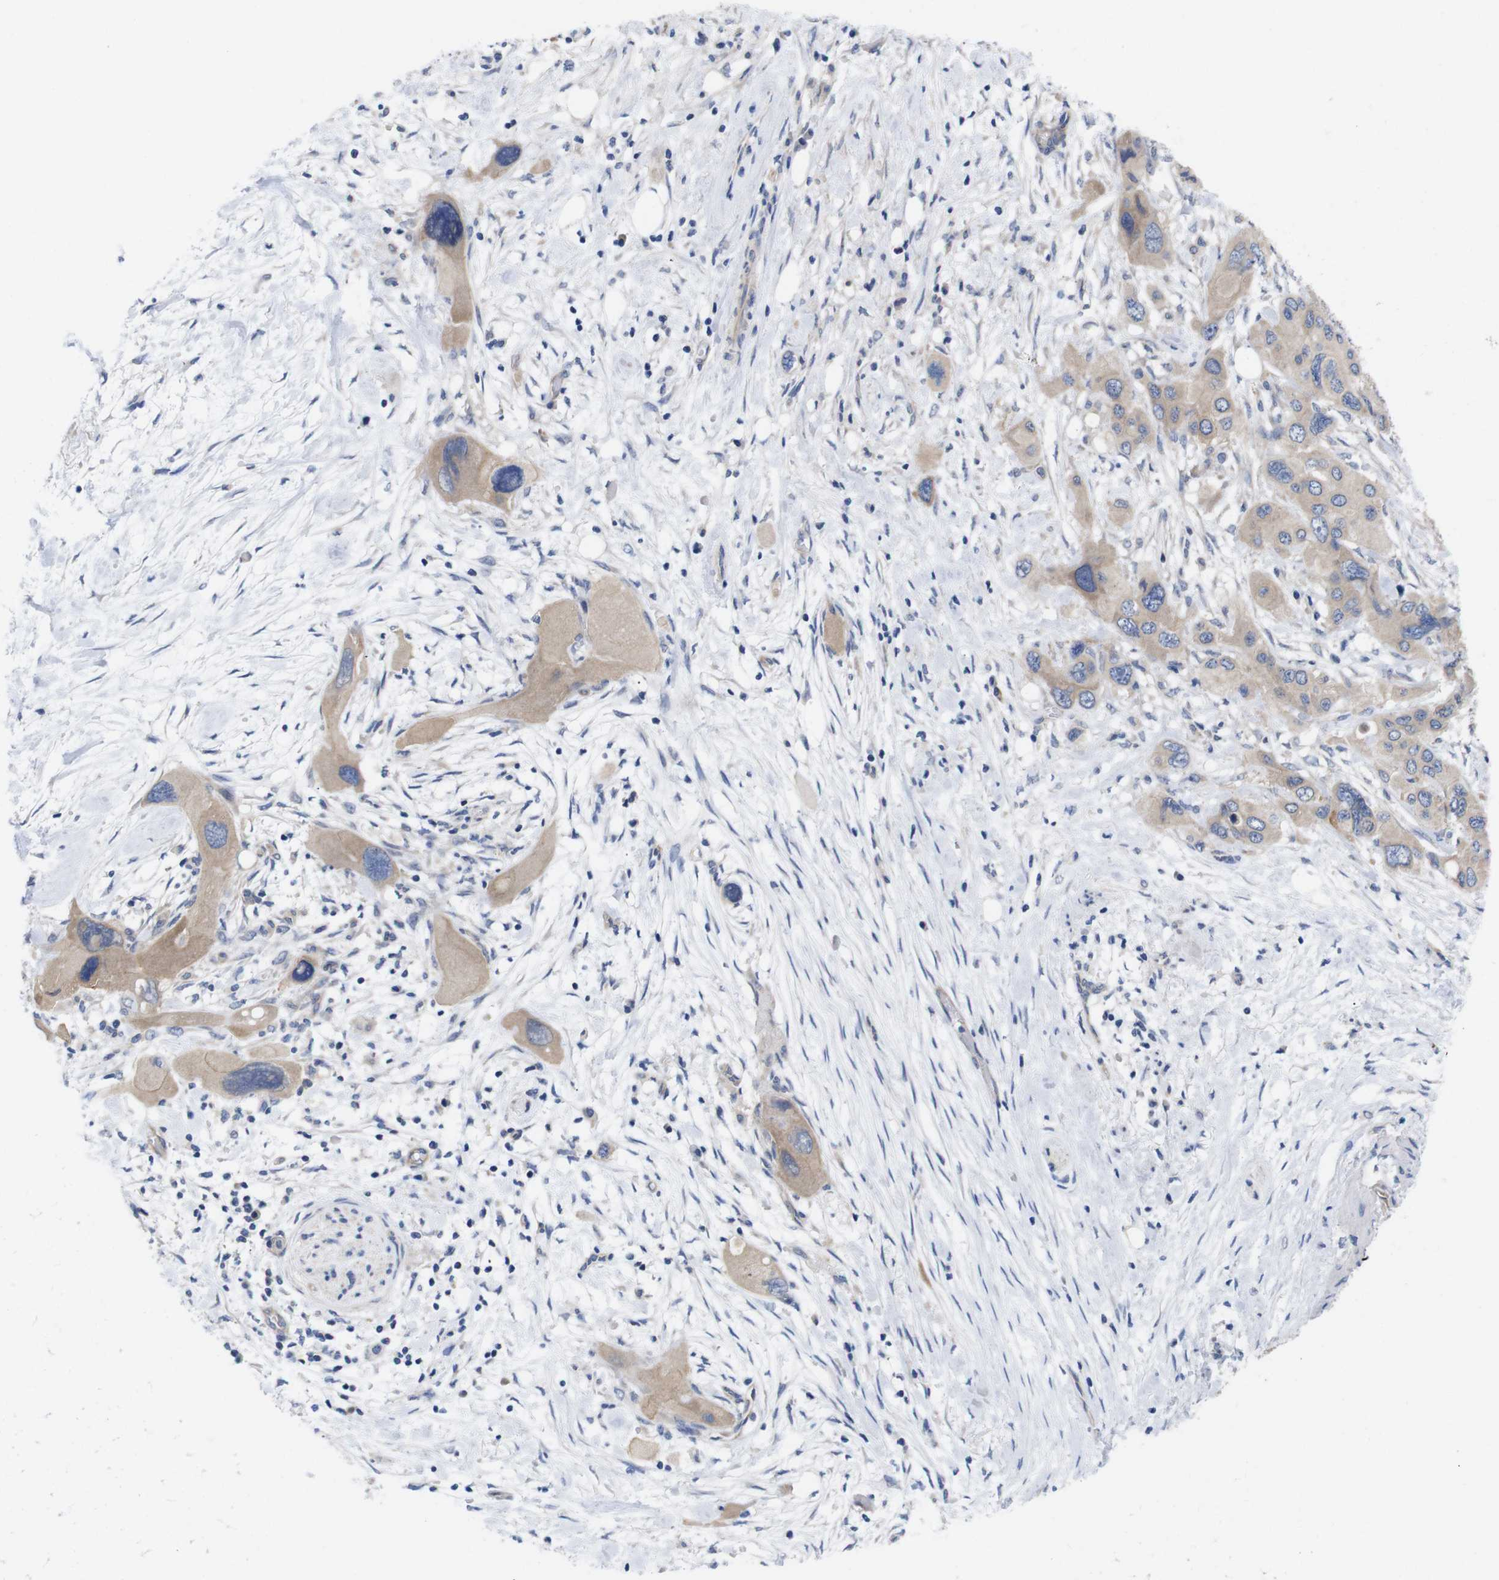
{"staining": {"intensity": "weak", "quantity": ">75%", "location": "cytoplasmic/membranous"}, "tissue": "pancreatic cancer", "cell_type": "Tumor cells", "image_type": "cancer", "snomed": [{"axis": "morphology", "description": "Adenocarcinoma, NOS"}, {"axis": "topography", "description": "Pancreas"}], "caption": "Immunohistochemical staining of pancreatic cancer (adenocarcinoma) exhibits weak cytoplasmic/membranous protein positivity in about >75% of tumor cells. (DAB = brown stain, brightfield microscopy at high magnification).", "gene": "USH1C", "patient": {"sex": "male", "age": 73}}